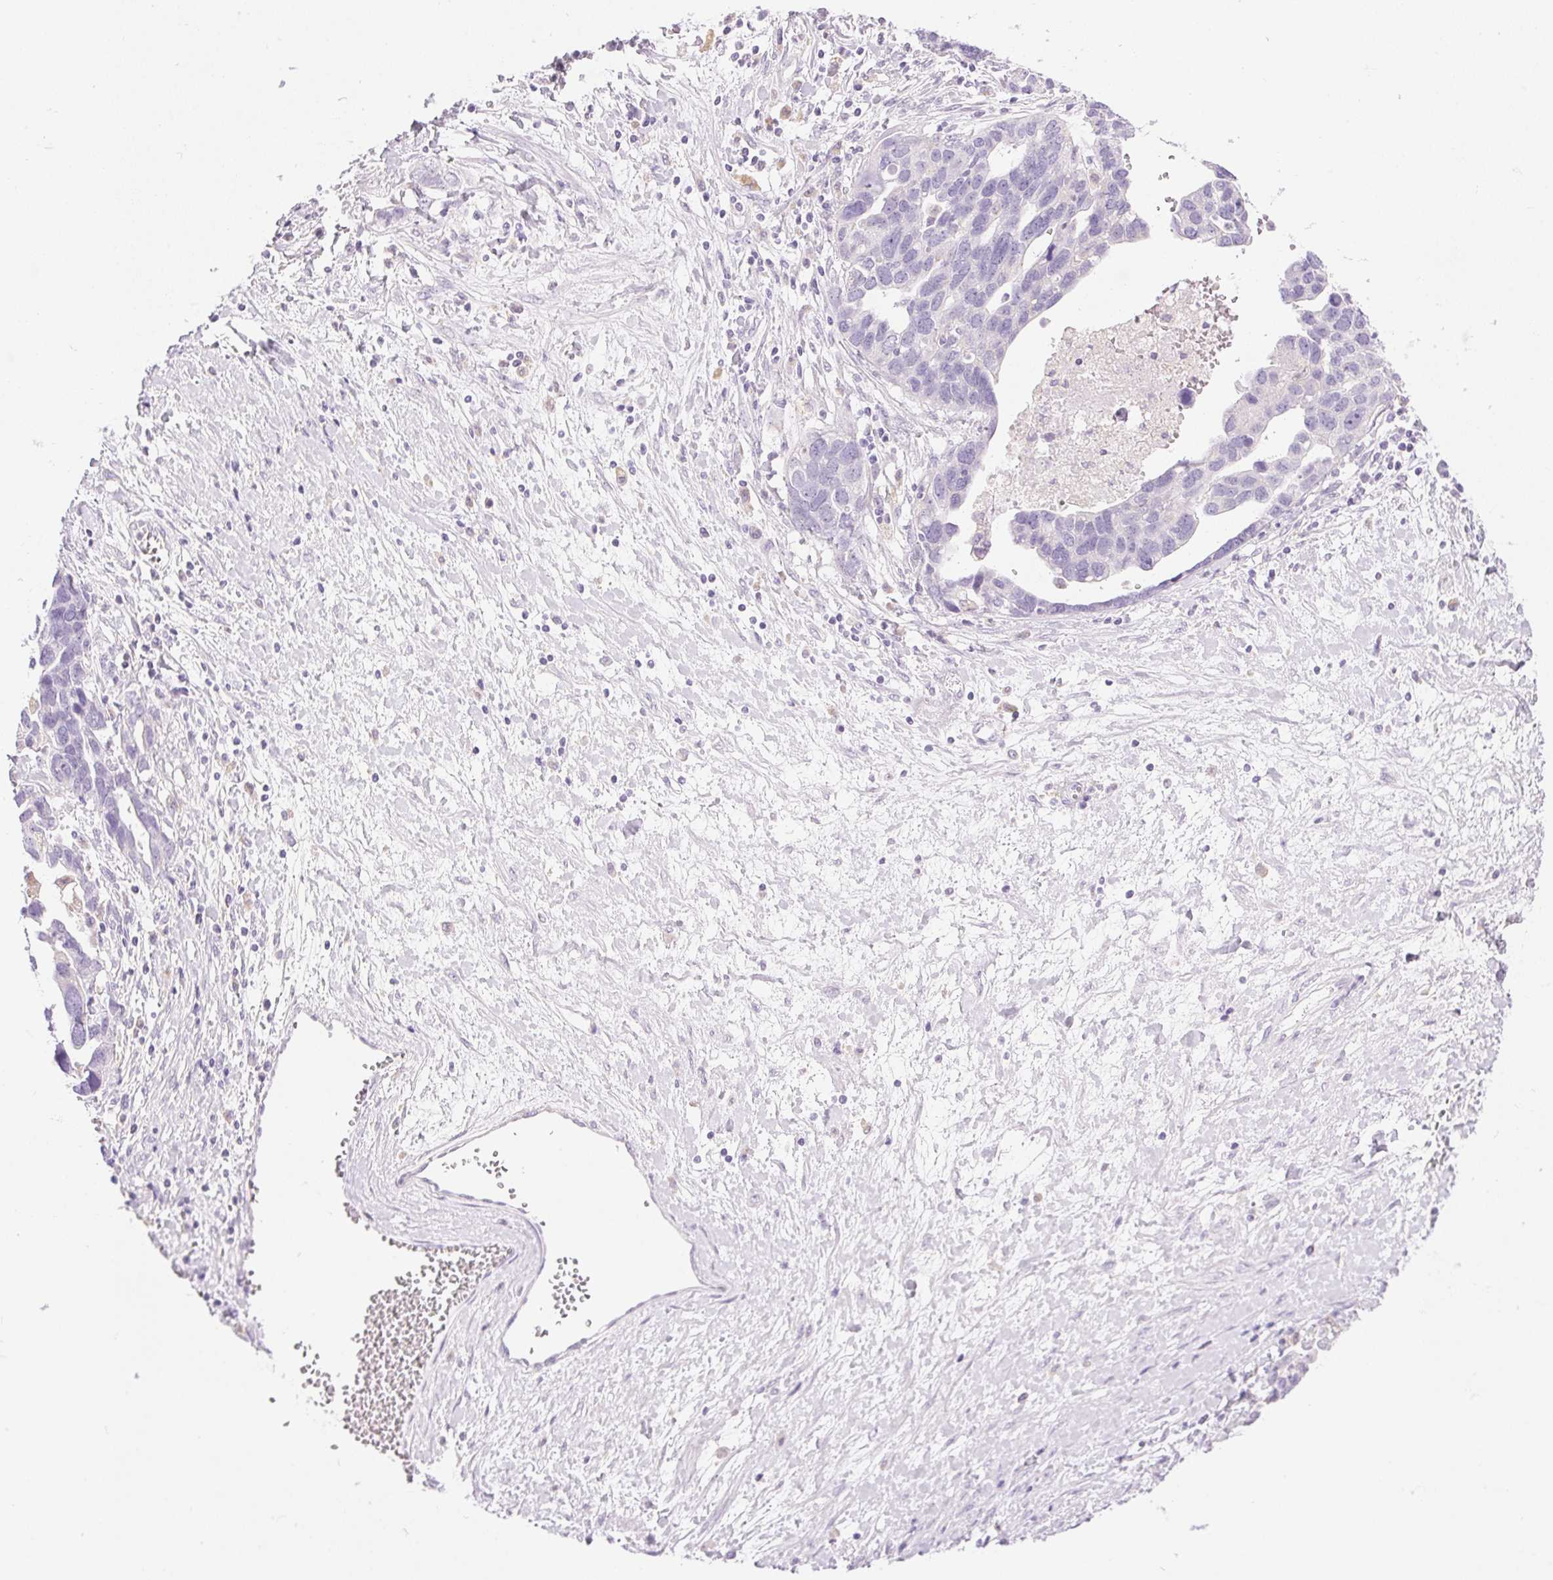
{"staining": {"intensity": "negative", "quantity": "none", "location": "none"}, "tissue": "ovarian cancer", "cell_type": "Tumor cells", "image_type": "cancer", "snomed": [{"axis": "morphology", "description": "Cystadenocarcinoma, serous, NOS"}, {"axis": "topography", "description": "Ovary"}], "caption": "DAB (3,3'-diaminobenzidine) immunohistochemical staining of human ovarian serous cystadenocarcinoma shows no significant expression in tumor cells.", "gene": "ATP6V1G3", "patient": {"sex": "female", "age": 54}}